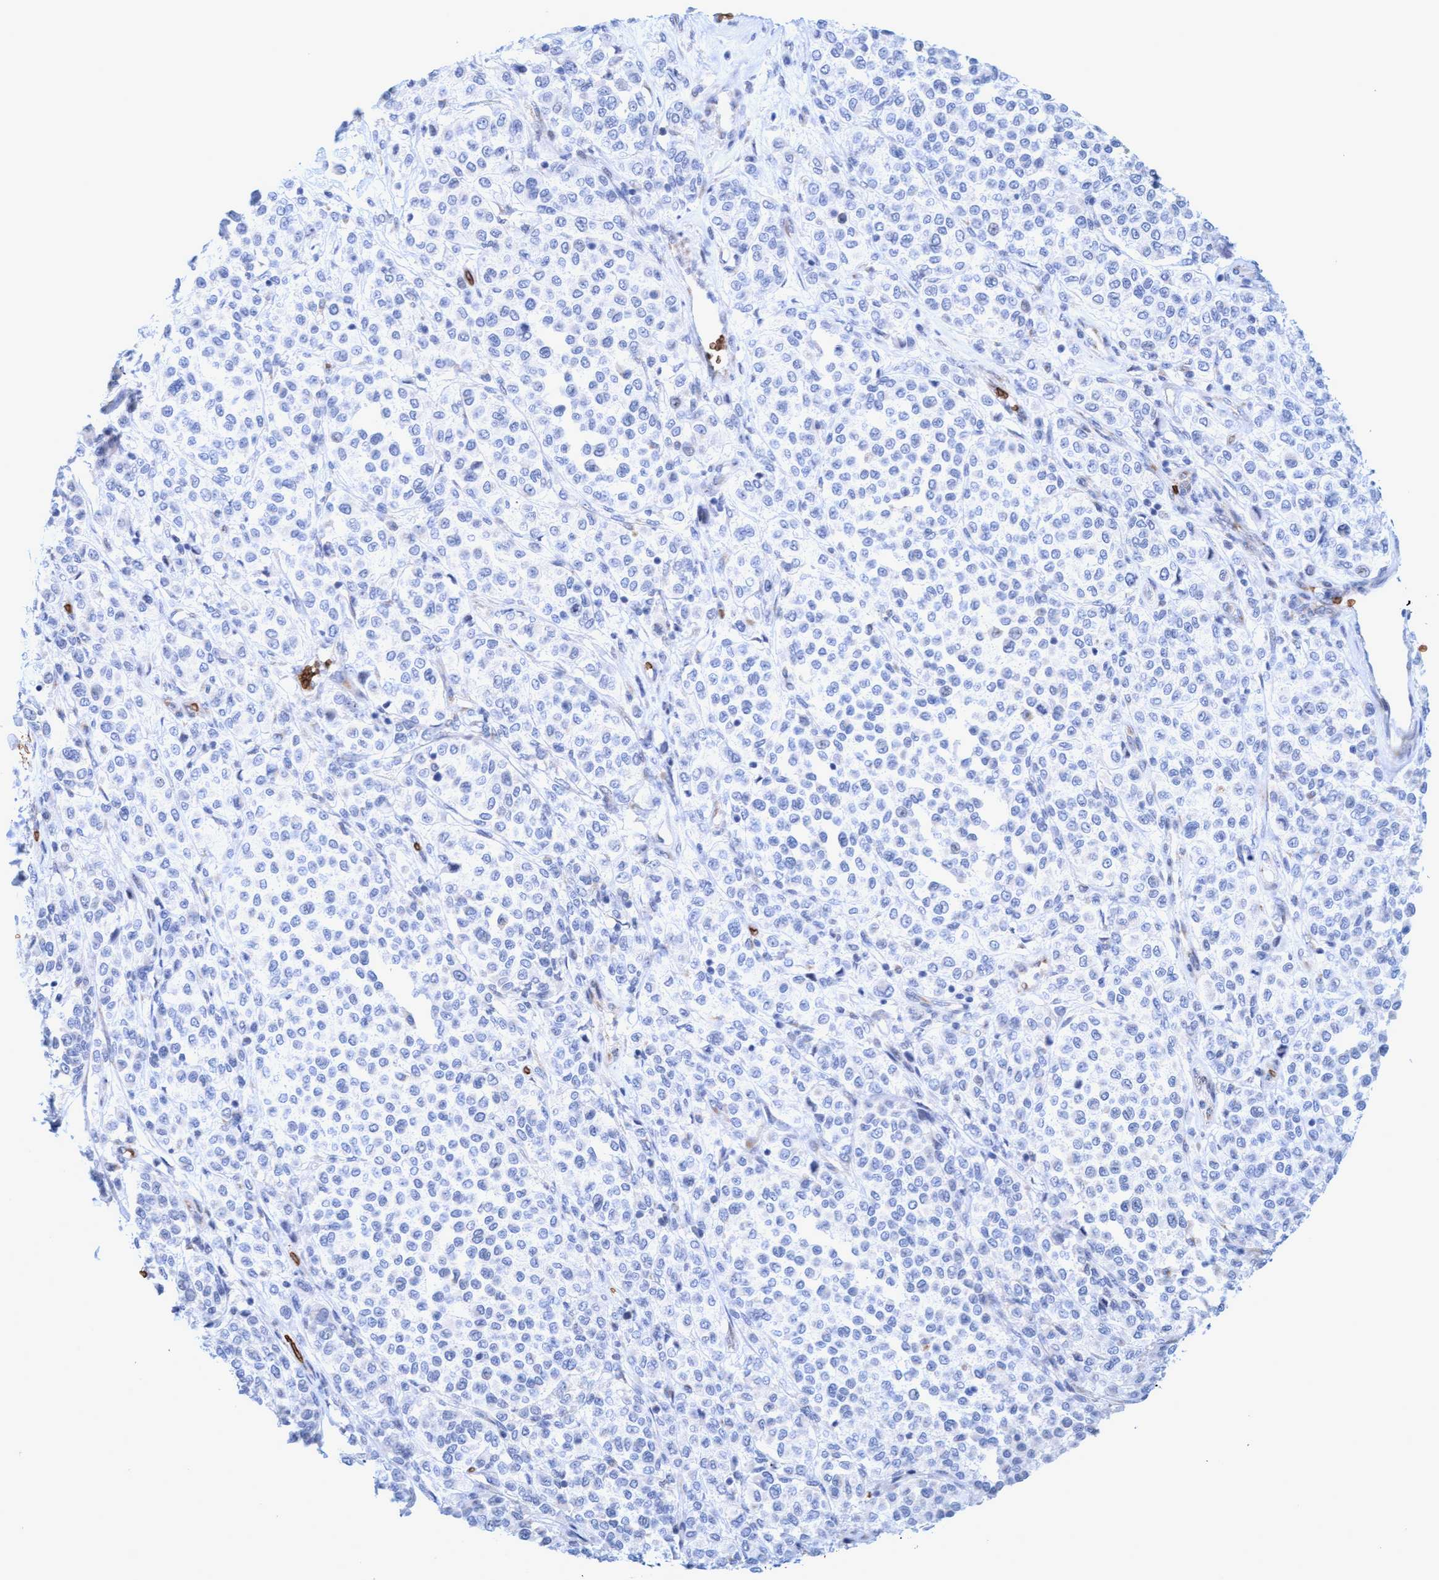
{"staining": {"intensity": "negative", "quantity": "none", "location": "none"}, "tissue": "melanoma", "cell_type": "Tumor cells", "image_type": "cancer", "snomed": [{"axis": "morphology", "description": "Malignant melanoma, Metastatic site"}, {"axis": "topography", "description": "Pancreas"}], "caption": "Human melanoma stained for a protein using immunohistochemistry shows no expression in tumor cells.", "gene": "SPEM2", "patient": {"sex": "female", "age": 30}}